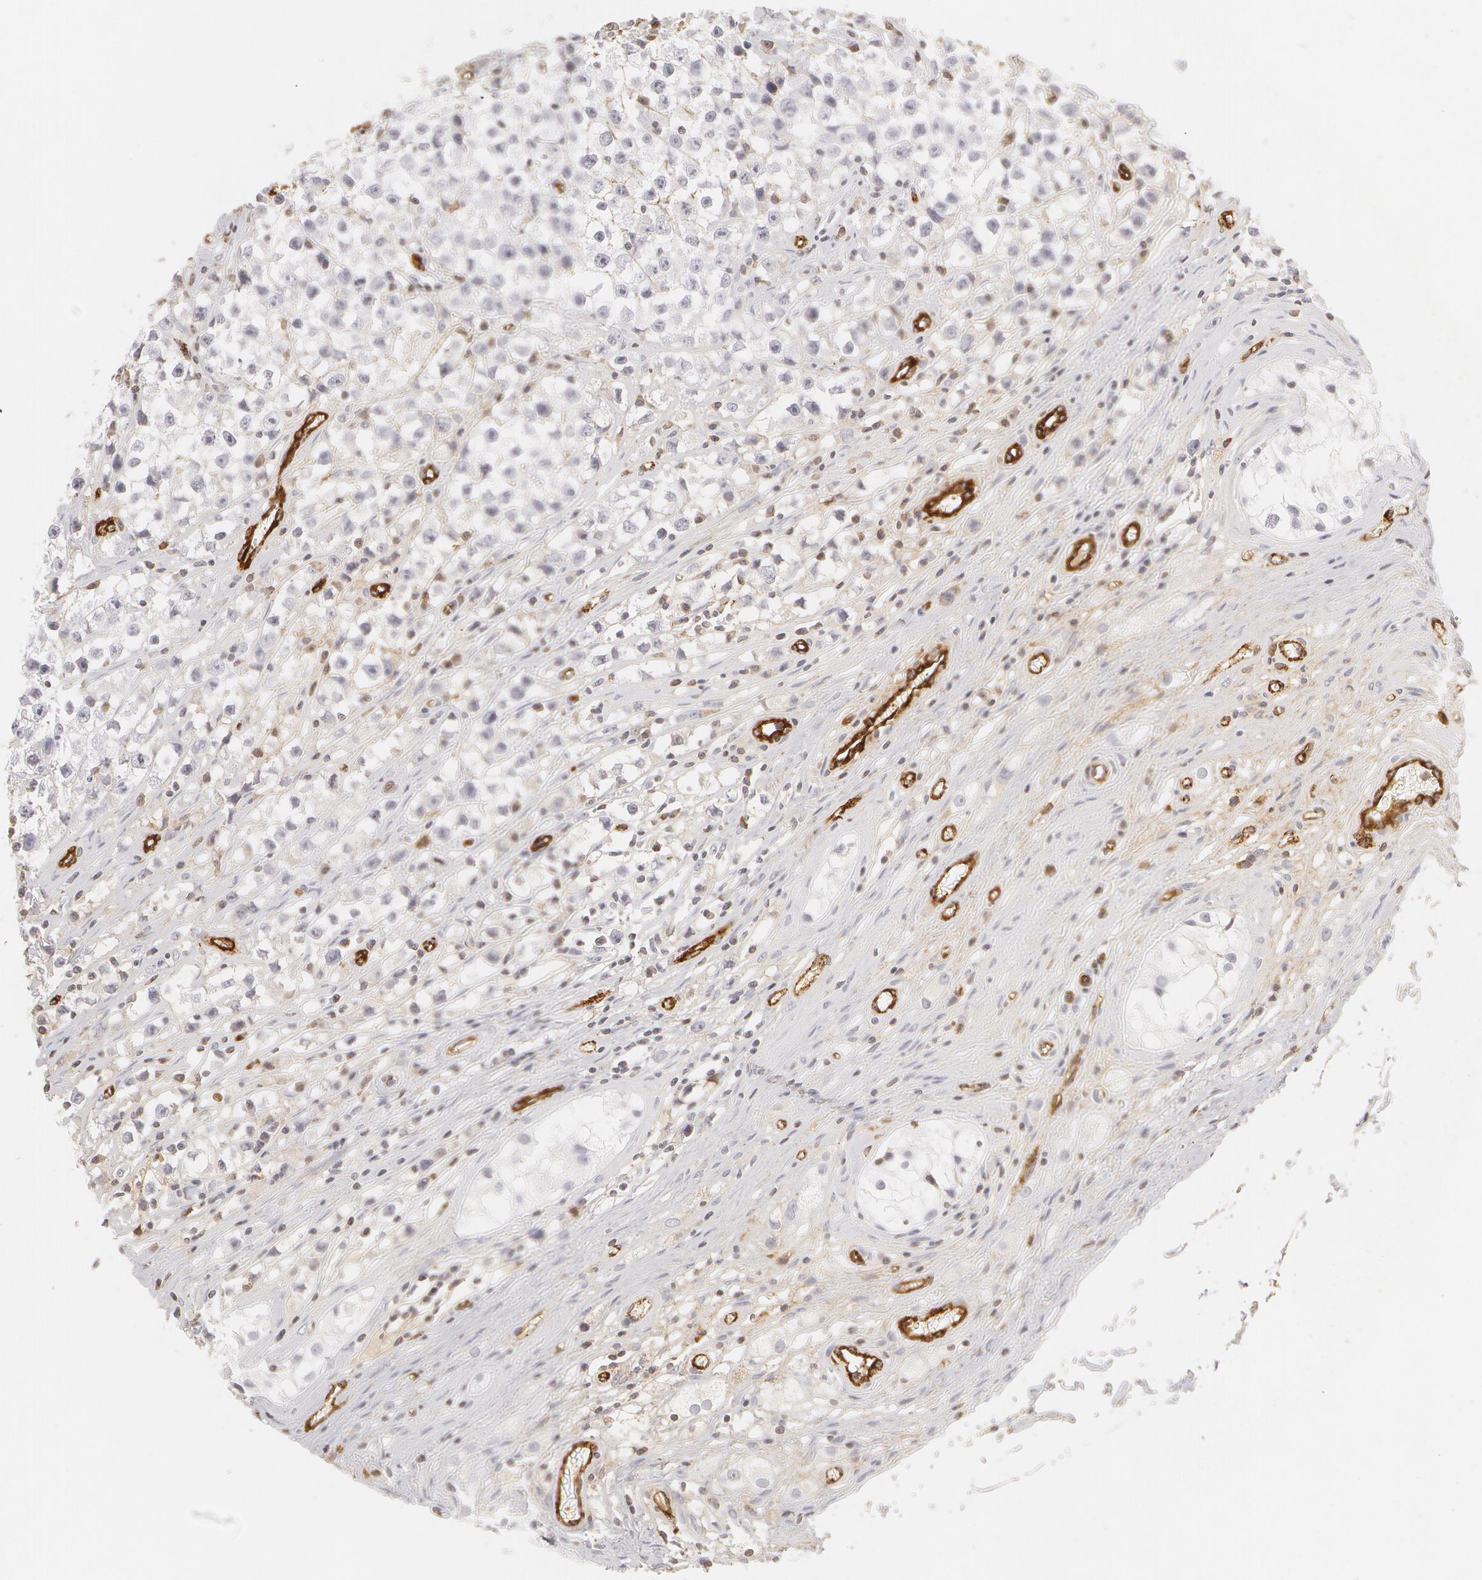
{"staining": {"intensity": "negative", "quantity": "none", "location": "none"}, "tissue": "testis cancer", "cell_type": "Tumor cells", "image_type": "cancer", "snomed": [{"axis": "morphology", "description": "Seminoma, NOS"}, {"axis": "topography", "description": "Testis"}], "caption": "The histopathology image demonstrates no significant expression in tumor cells of testis seminoma.", "gene": "VWF", "patient": {"sex": "male", "age": 35}}